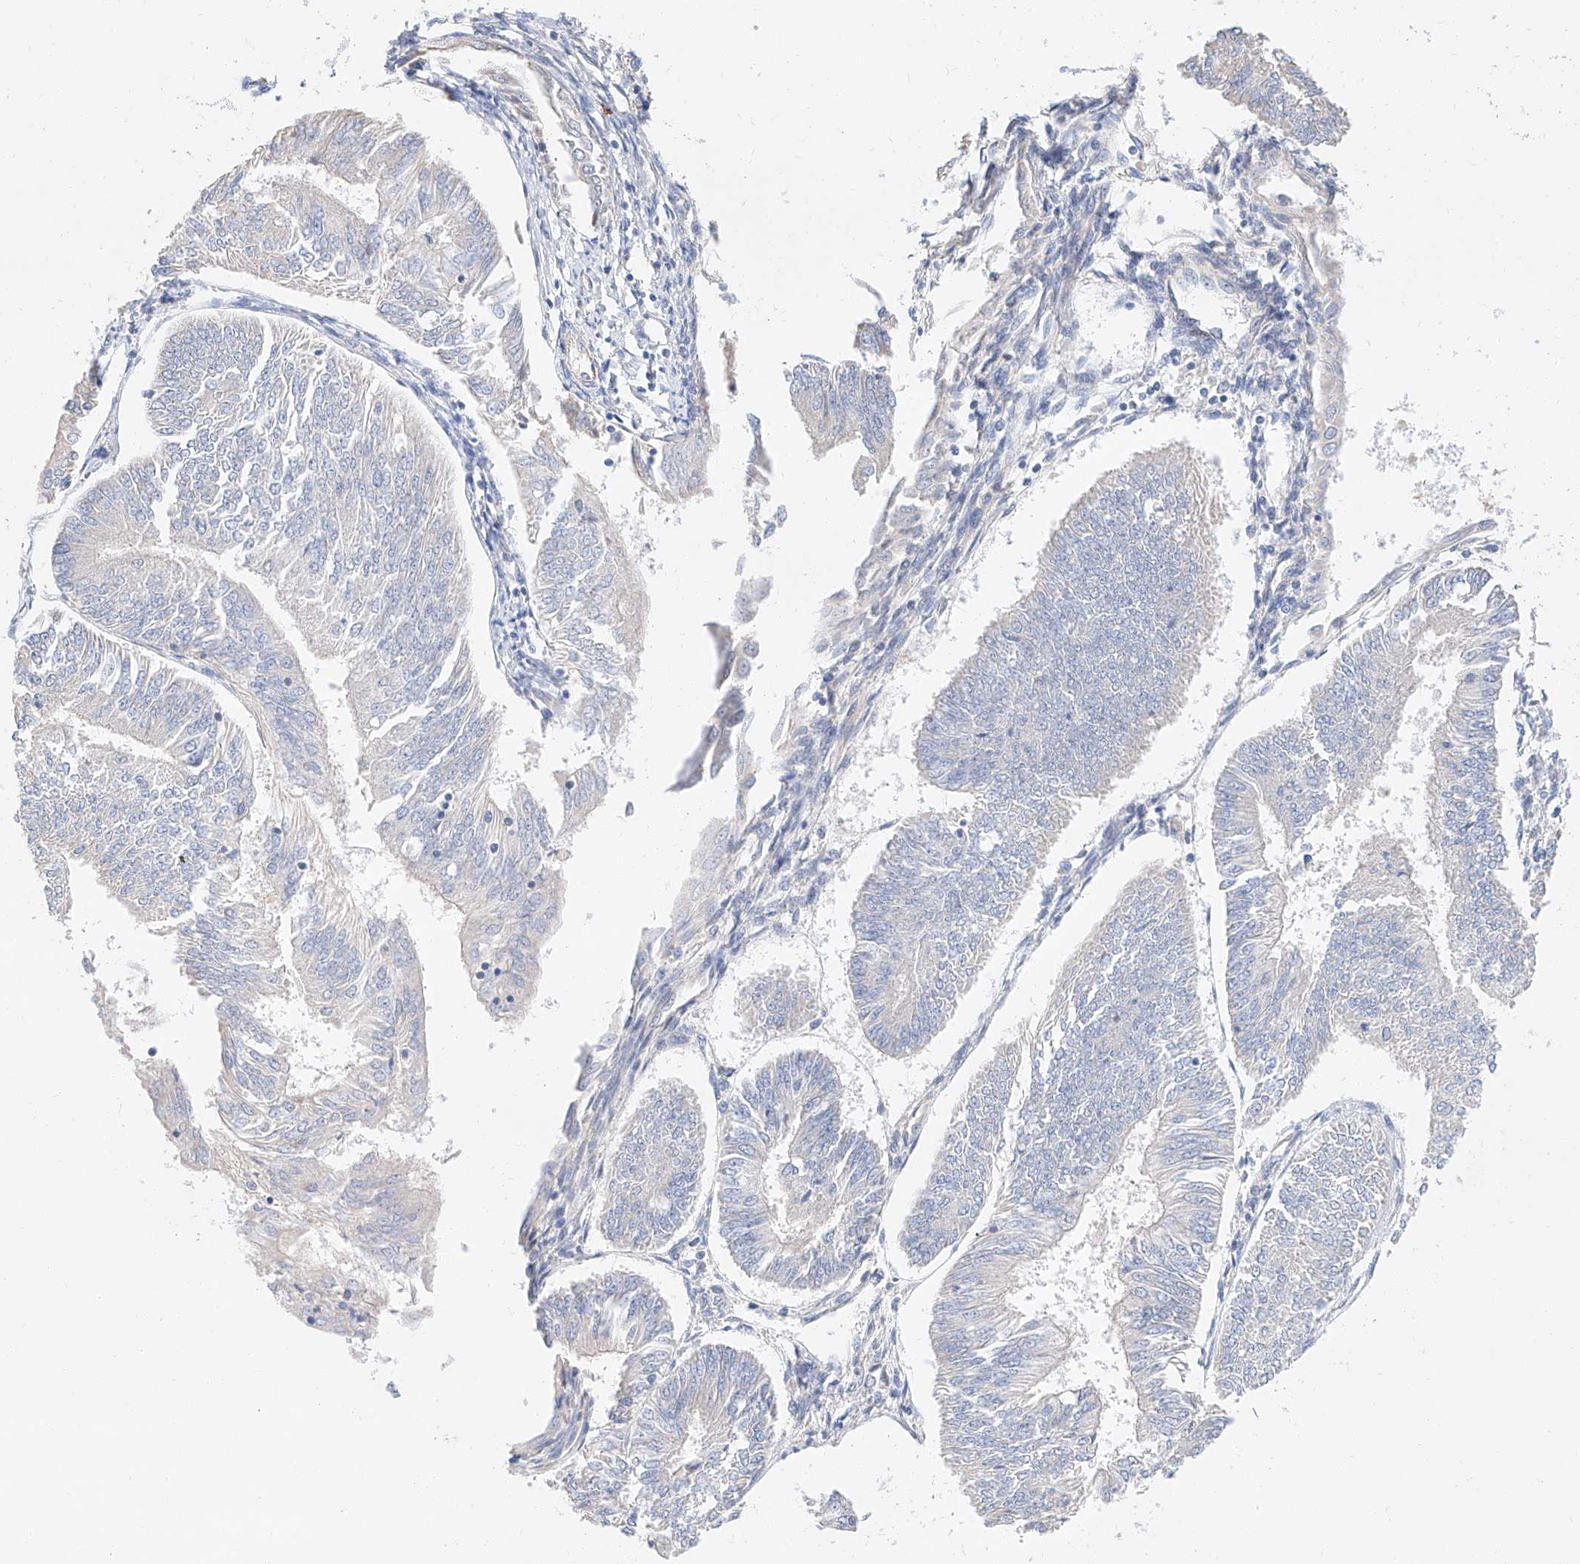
{"staining": {"intensity": "negative", "quantity": "none", "location": "none"}, "tissue": "endometrial cancer", "cell_type": "Tumor cells", "image_type": "cancer", "snomed": [{"axis": "morphology", "description": "Adenocarcinoma, NOS"}, {"axis": "topography", "description": "Endometrium"}], "caption": "Human adenocarcinoma (endometrial) stained for a protein using immunohistochemistry displays no expression in tumor cells.", "gene": "GLMN", "patient": {"sex": "female", "age": 58}}